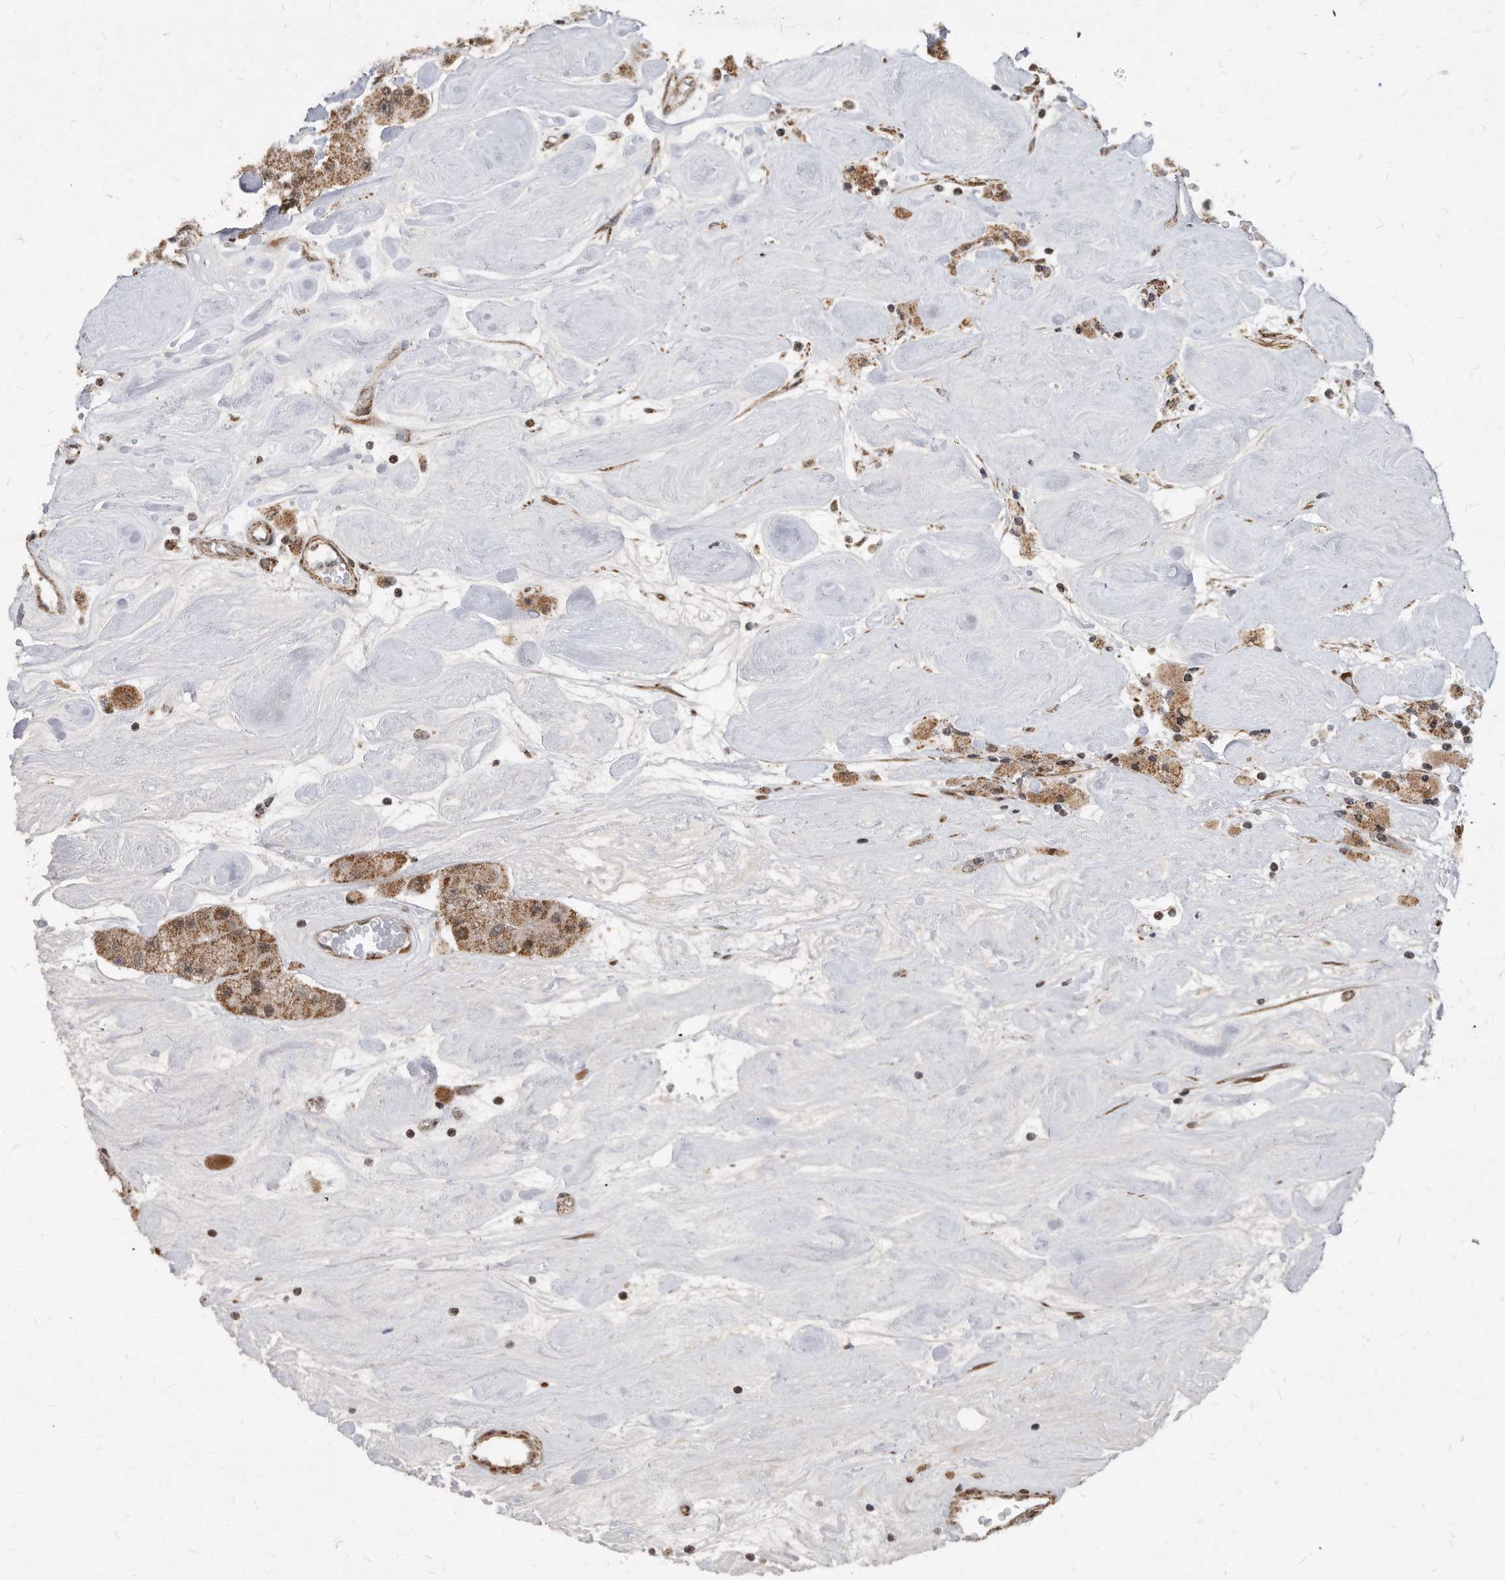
{"staining": {"intensity": "weak", "quantity": ">75%", "location": "cytoplasmic/membranous,nuclear"}, "tissue": "carcinoid", "cell_type": "Tumor cells", "image_type": "cancer", "snomed": [{"axis": "morphology", "description": "Carcinoid, malignant, NOS"}, {"axis": "topography", "description": "Pancreas"}], "caption": "Protein expression analysis of human carcinoid (malignant) reveals weak cytoplasmic/membranous and nuclear expression in about >75% of tumor cells.", "gene": "DUSP22", "patient": {"sex": "male", "age": 41}}